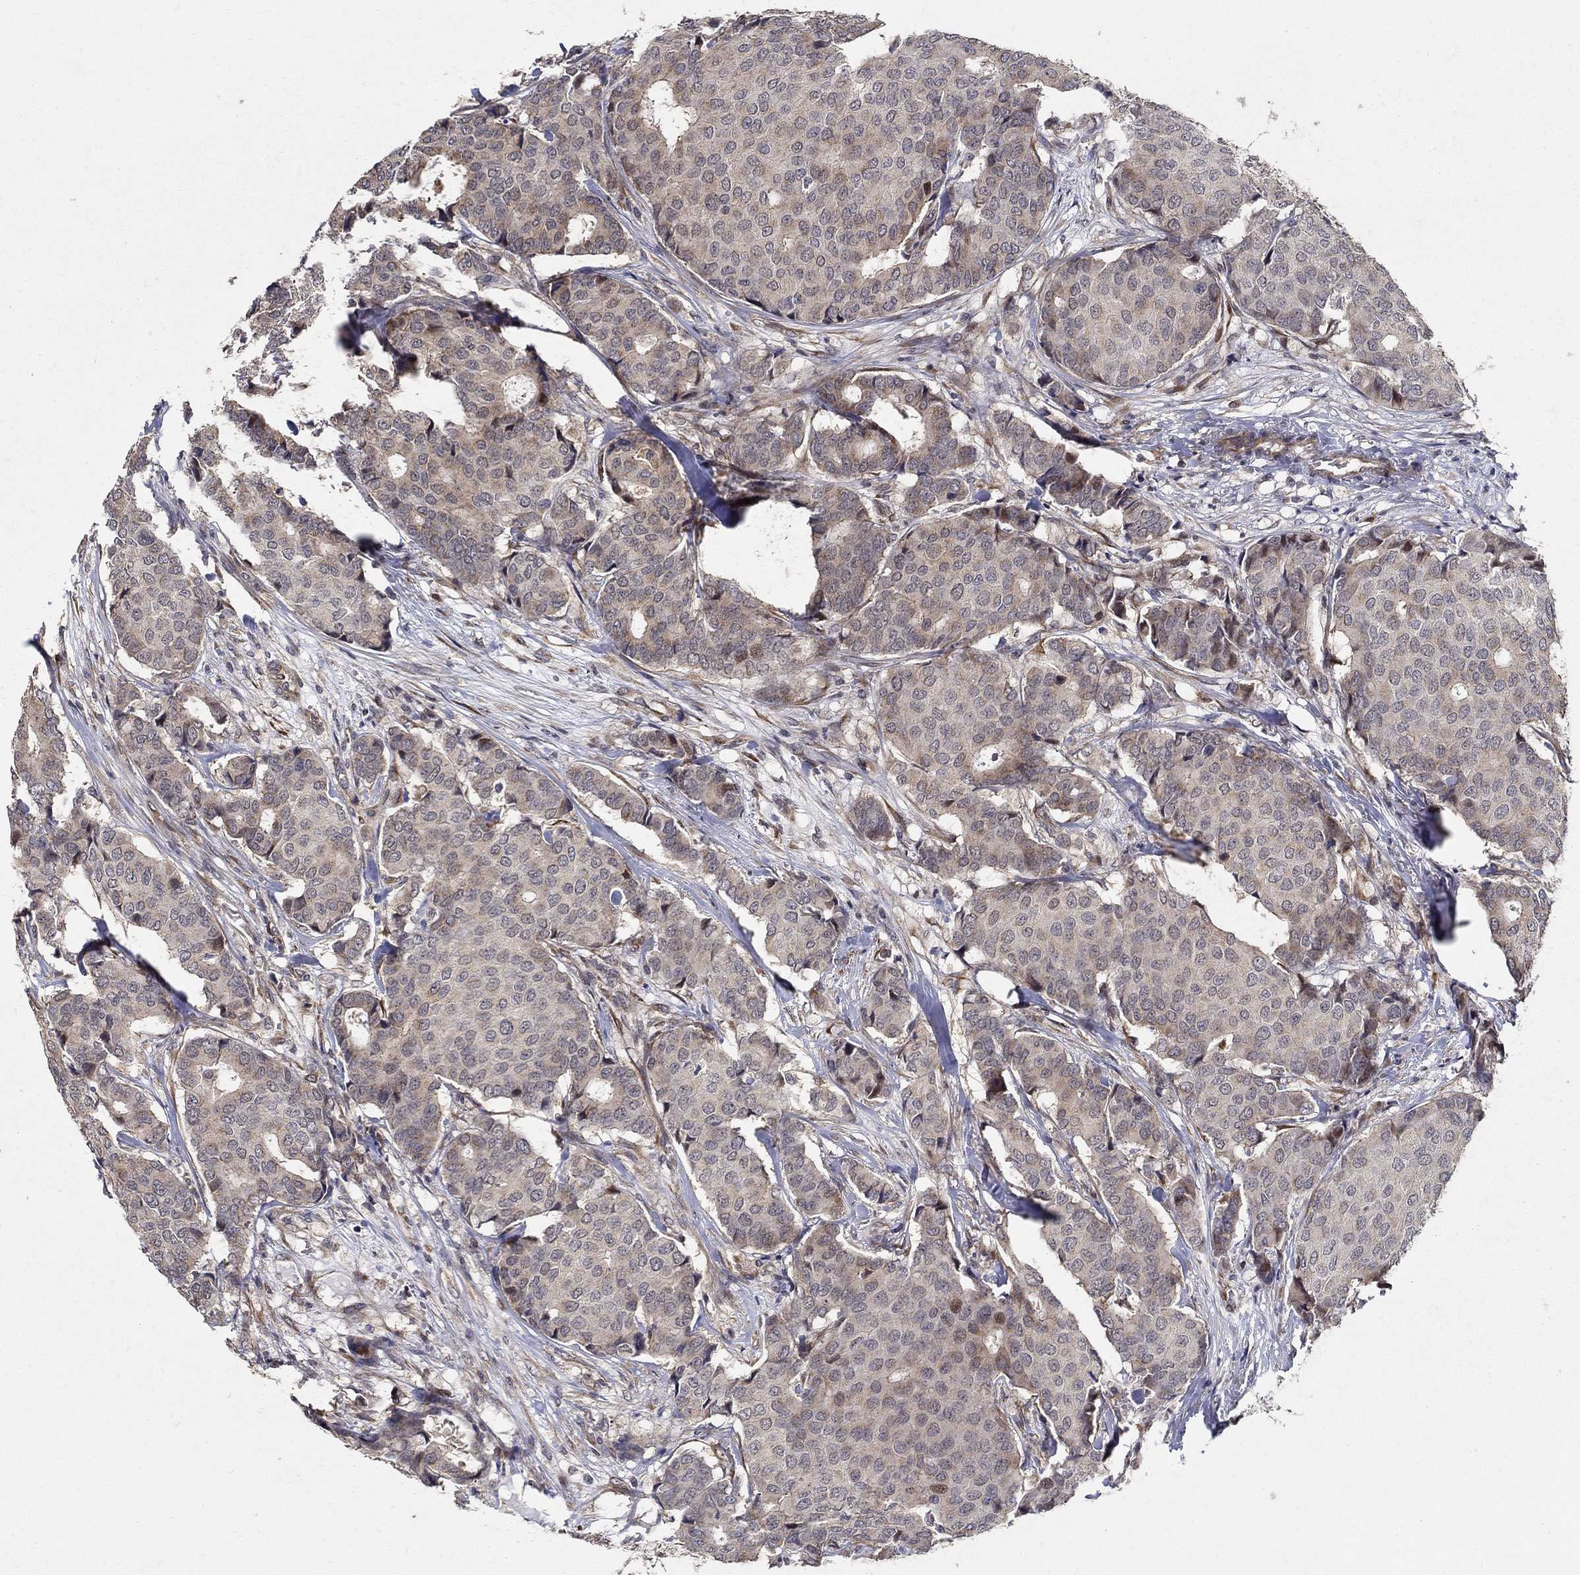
{"staining": {"intensity": "weak", "quantity": "<25%", "location": "cytoplasmic/membranous"}, "tissue": "breast cancer", "cell_type": "Tumor cells", "image_type": "cancer", "snomed": [{"axis": "morphology", "description": "Duct carcinoma"}, {"axis": "topography", "description": "Breast"}], "caption": "Micrograph shows no significant protein positivity in tumor cells of invasive ductal carcinoma (breast).", "gene": "ZNF594", "patient": {"sex": "female", "age": 75}}